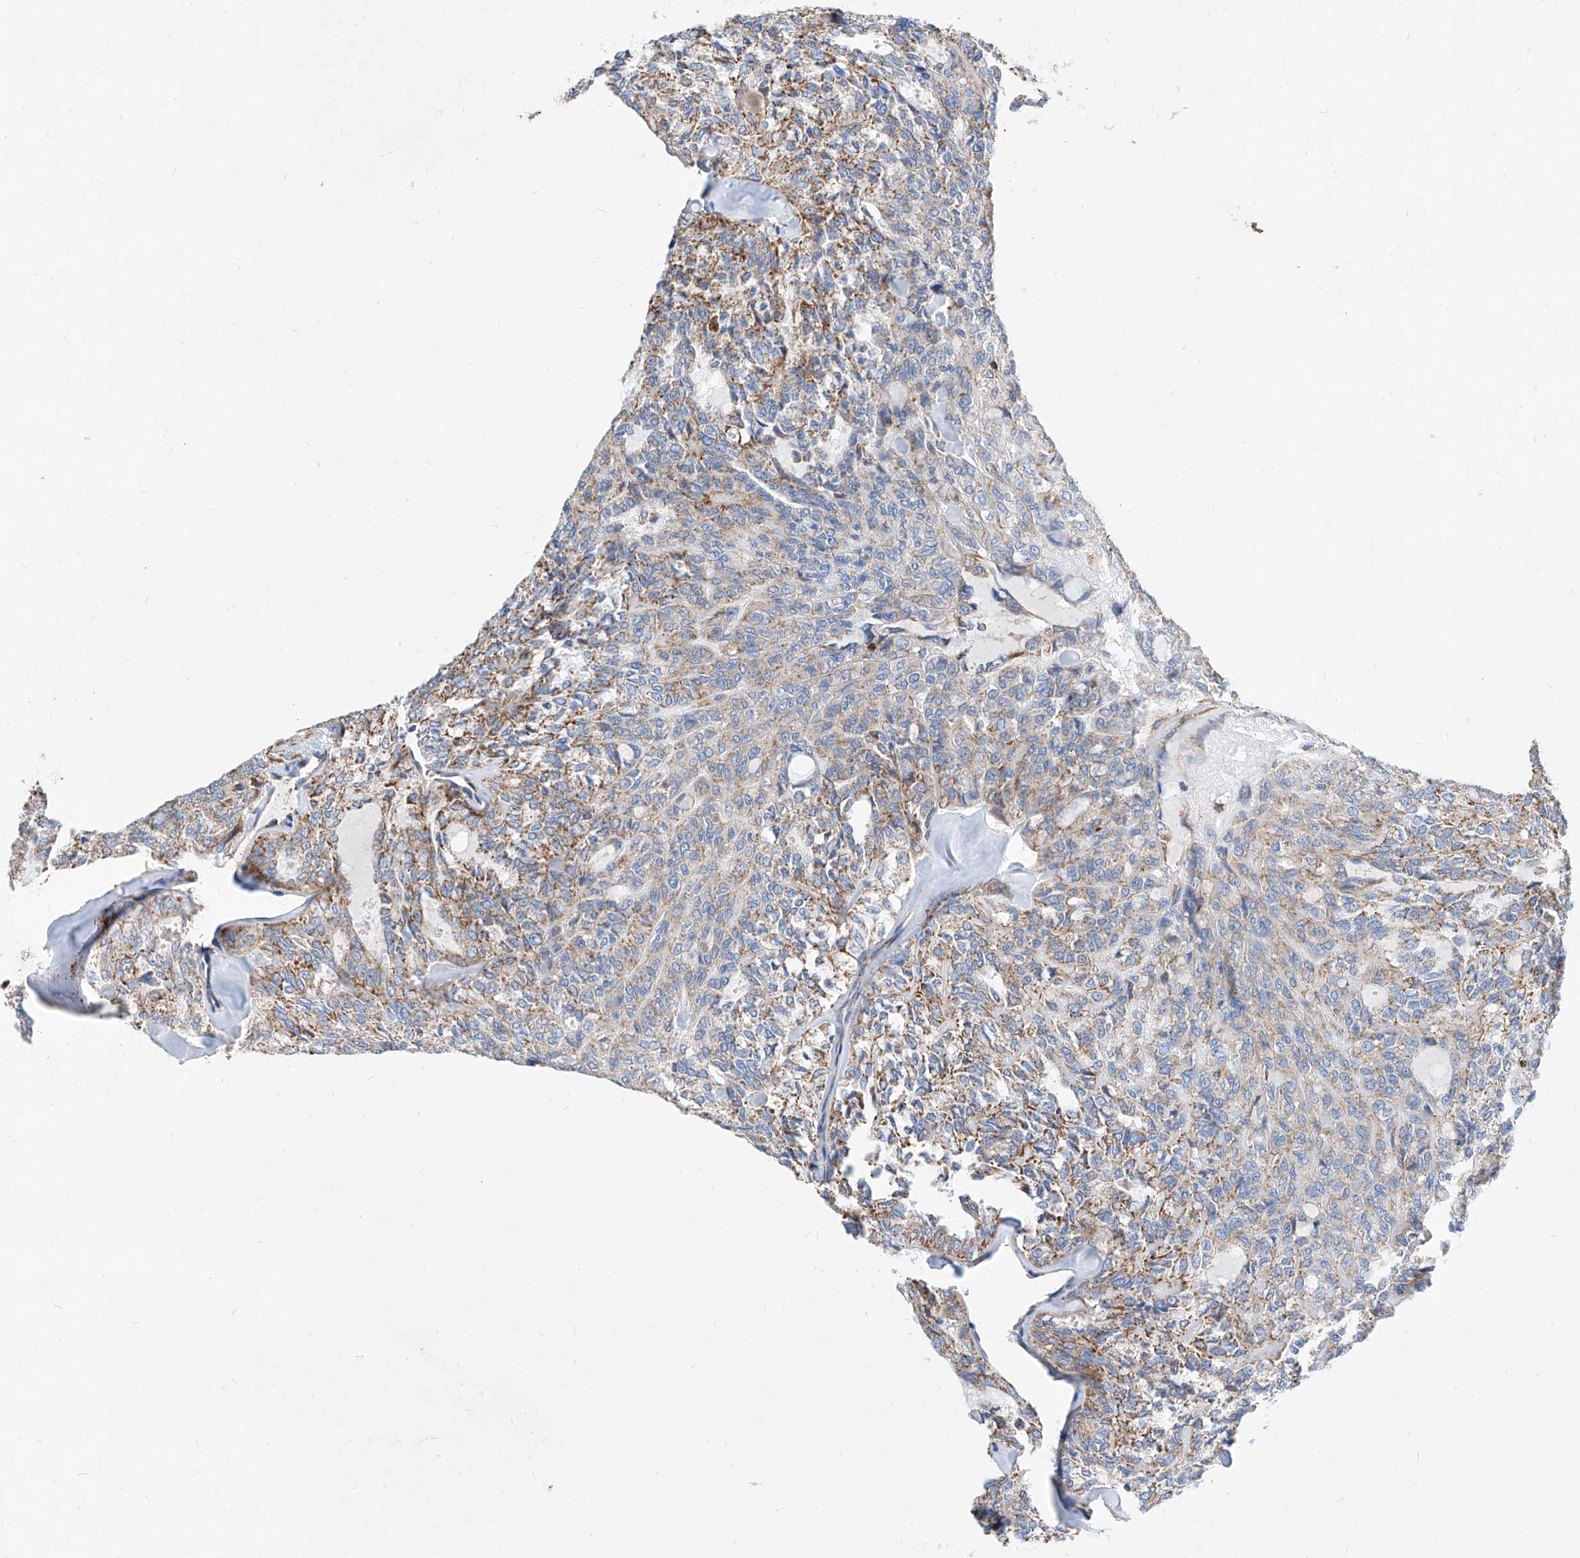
{"staining": {"intensity": "weak", "quantity": ">75%", "location": "cytoplasmic/membranous"}, "tissue": "thyroid cancer", "cell_type": "Tumor cells", "image_type": "cancer", "snomed": [{"axis": "morphology", "description": "Follicular adenoma carcinoma, NOS"}, {"axis": "topography", "description": "Thyroid gland"}], "caption": "The immunohistochemical stain shows weak cytoplasmic/membranous positivity in tumor cells of thyroid cancer (follicular adenoma carcinoma) tissue.", "gene": "CPNE5", "patient": {"sex": "male", "age": 75}}